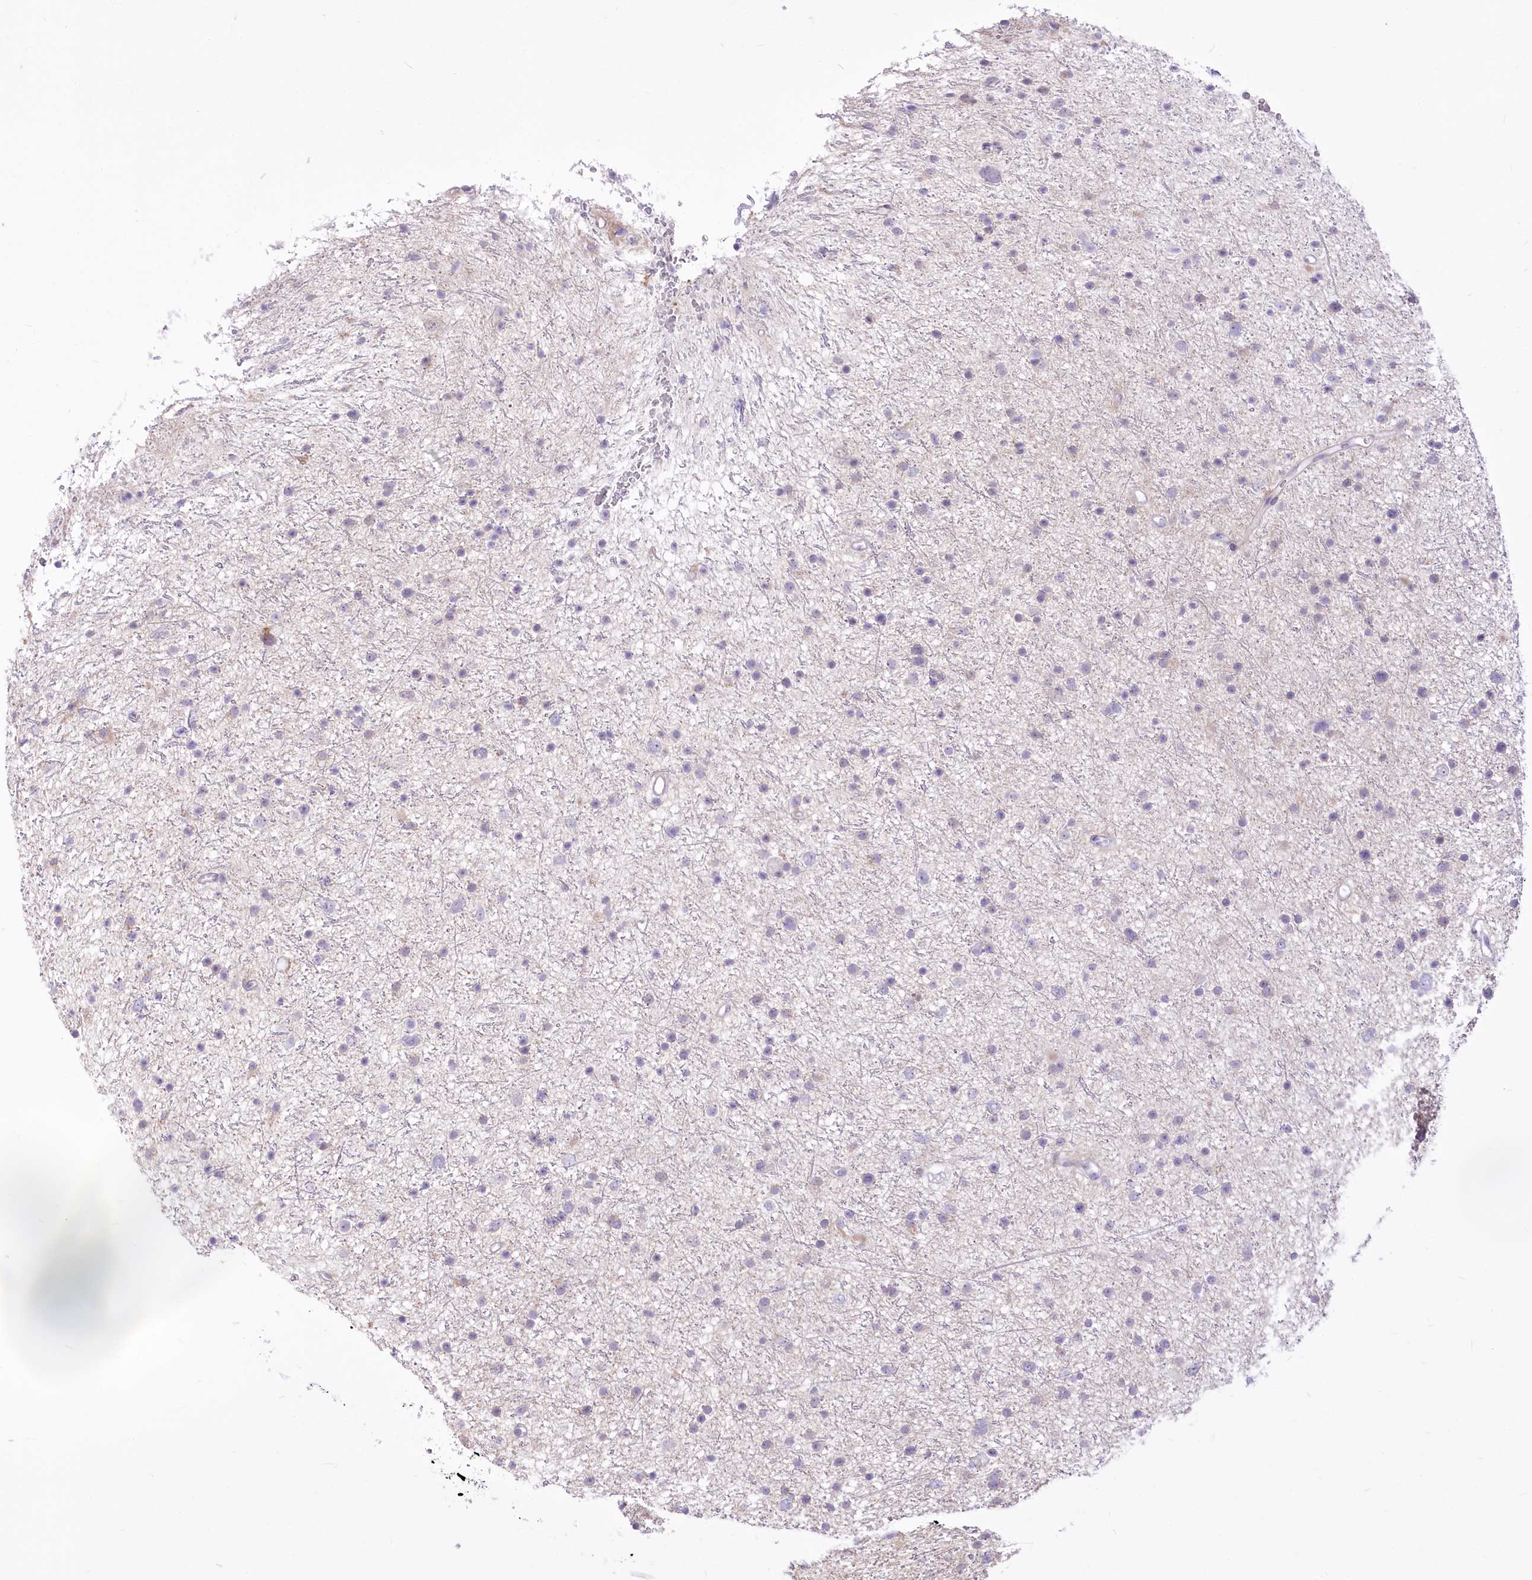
{"staining": {"intensity": "negative", "quantity": "none", "location": "none"}, "tissue": "glioma", "cell_type": "Tumor cells", "image_type": "cancer", "snomed": [{"axis": "morphology", "description": "Glioma, malignant, Low grade"}, {"axis": "topography", "description": "Cerebral cortex"}], "caption": "Immunohistochemistry (IHC) histopathology image of neoplastic tissue: malignant low-grade glioma stained with DAB (3,3'-diaminobenzidine) demonstrates no significant protein staining in tumor cells.", "gene": "BEND7", "patient": {"sex": "female", "age": 39}}